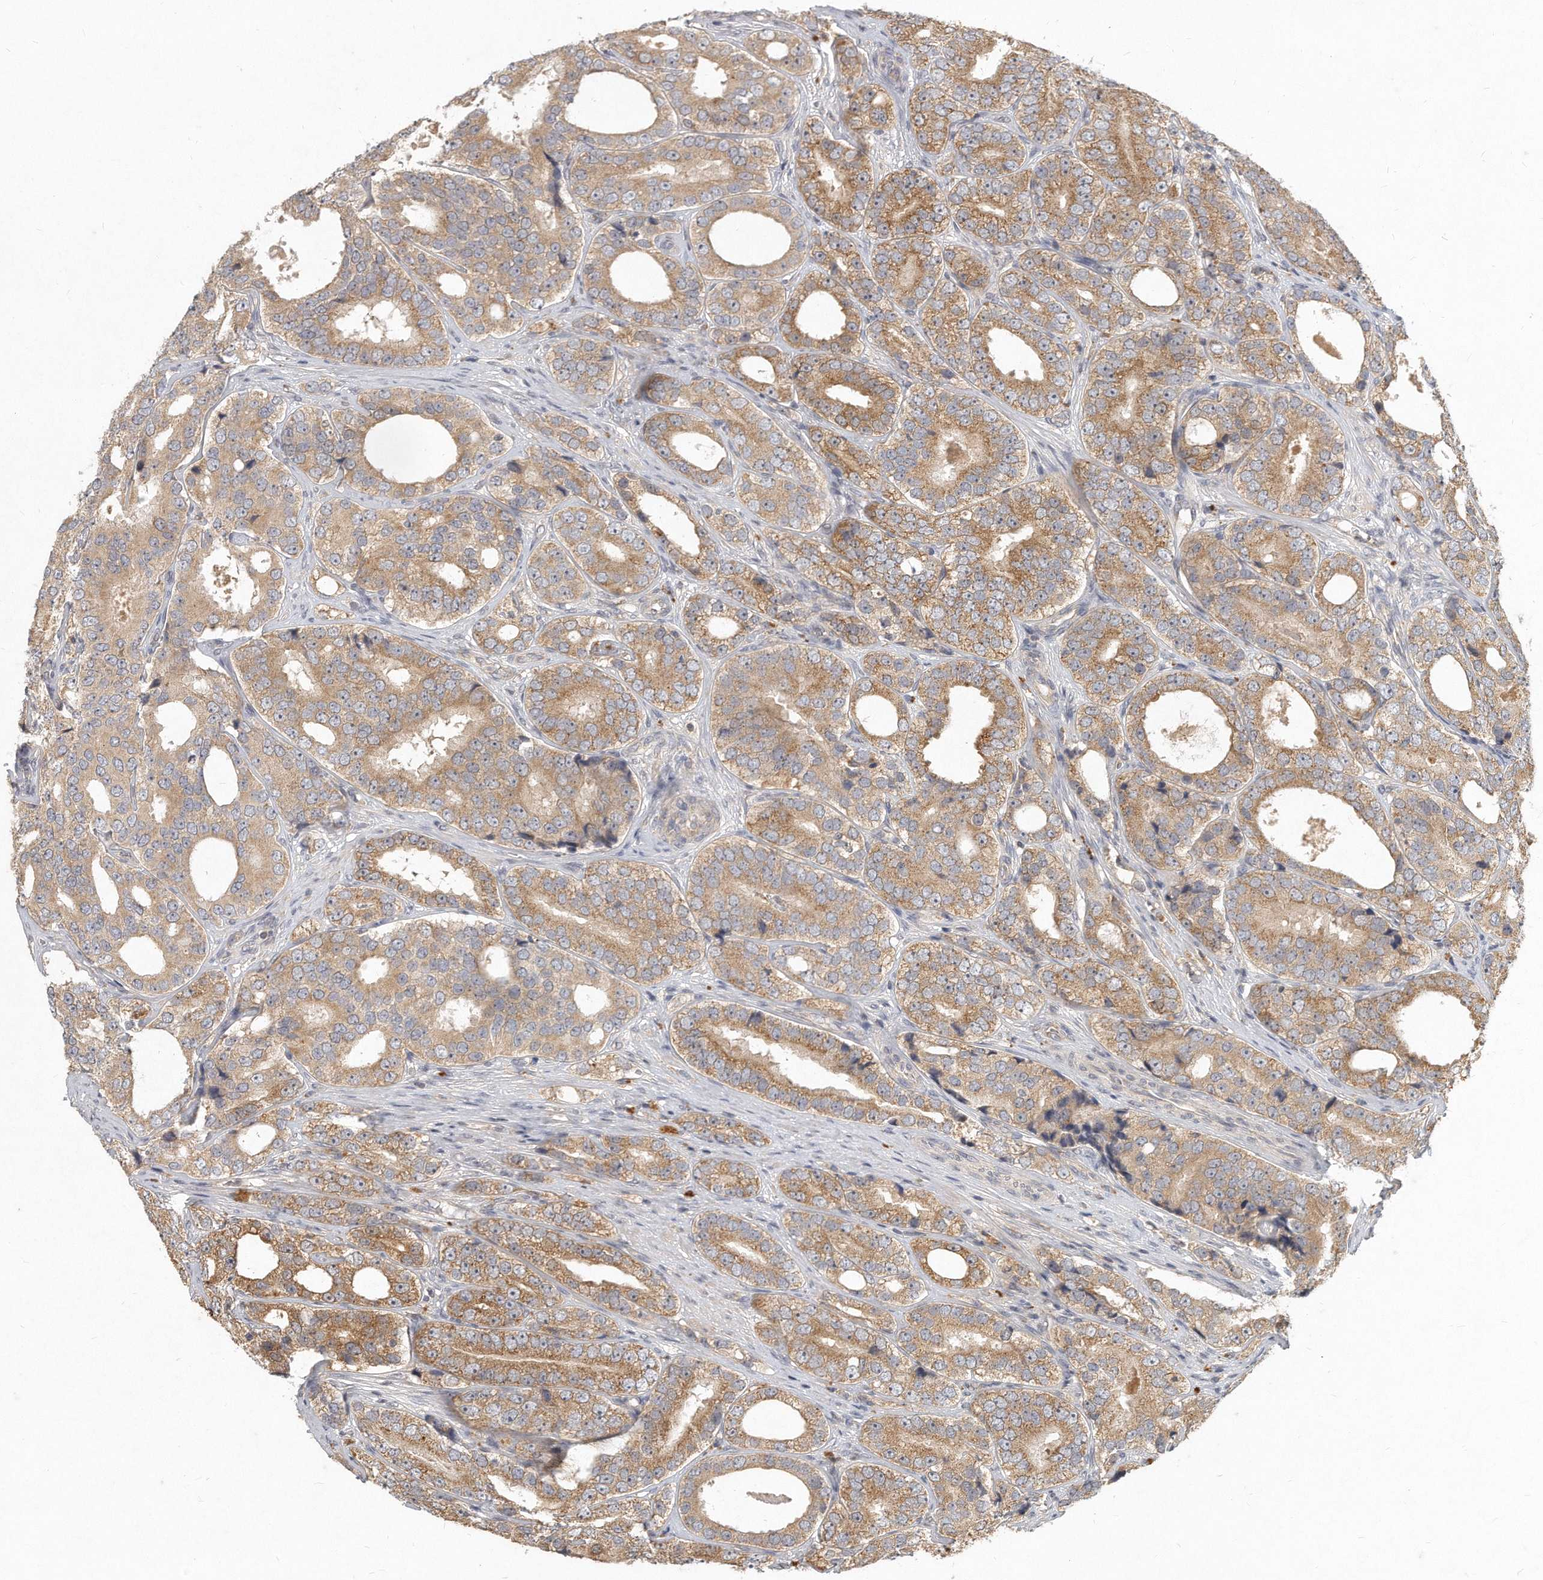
{"staining": {"intensity": "moderate", "quantity": ">75%", "location": "cytoplasmic/membranous"}, "tissue": "prostate cancer", "cell_type": "Tumor cells", "image_type": "cancer", "snomed": [{"axis": "morphology", "description": "Adenocarcinoma, High grade"}, {"axis": "topography", "description": "Prostate"}], "caption": "This photomicrograph reveals high-grade adenocarcinoma (prostate) stained with immunohistochemistry to label a protein in brown. The cytoplasmic/membranous of tumor cells show moderate positivity for the protein. Nuclei are counter-stained blue.", "gene": "LGALS8", "patient": {"sex": "male", "age": 56}}